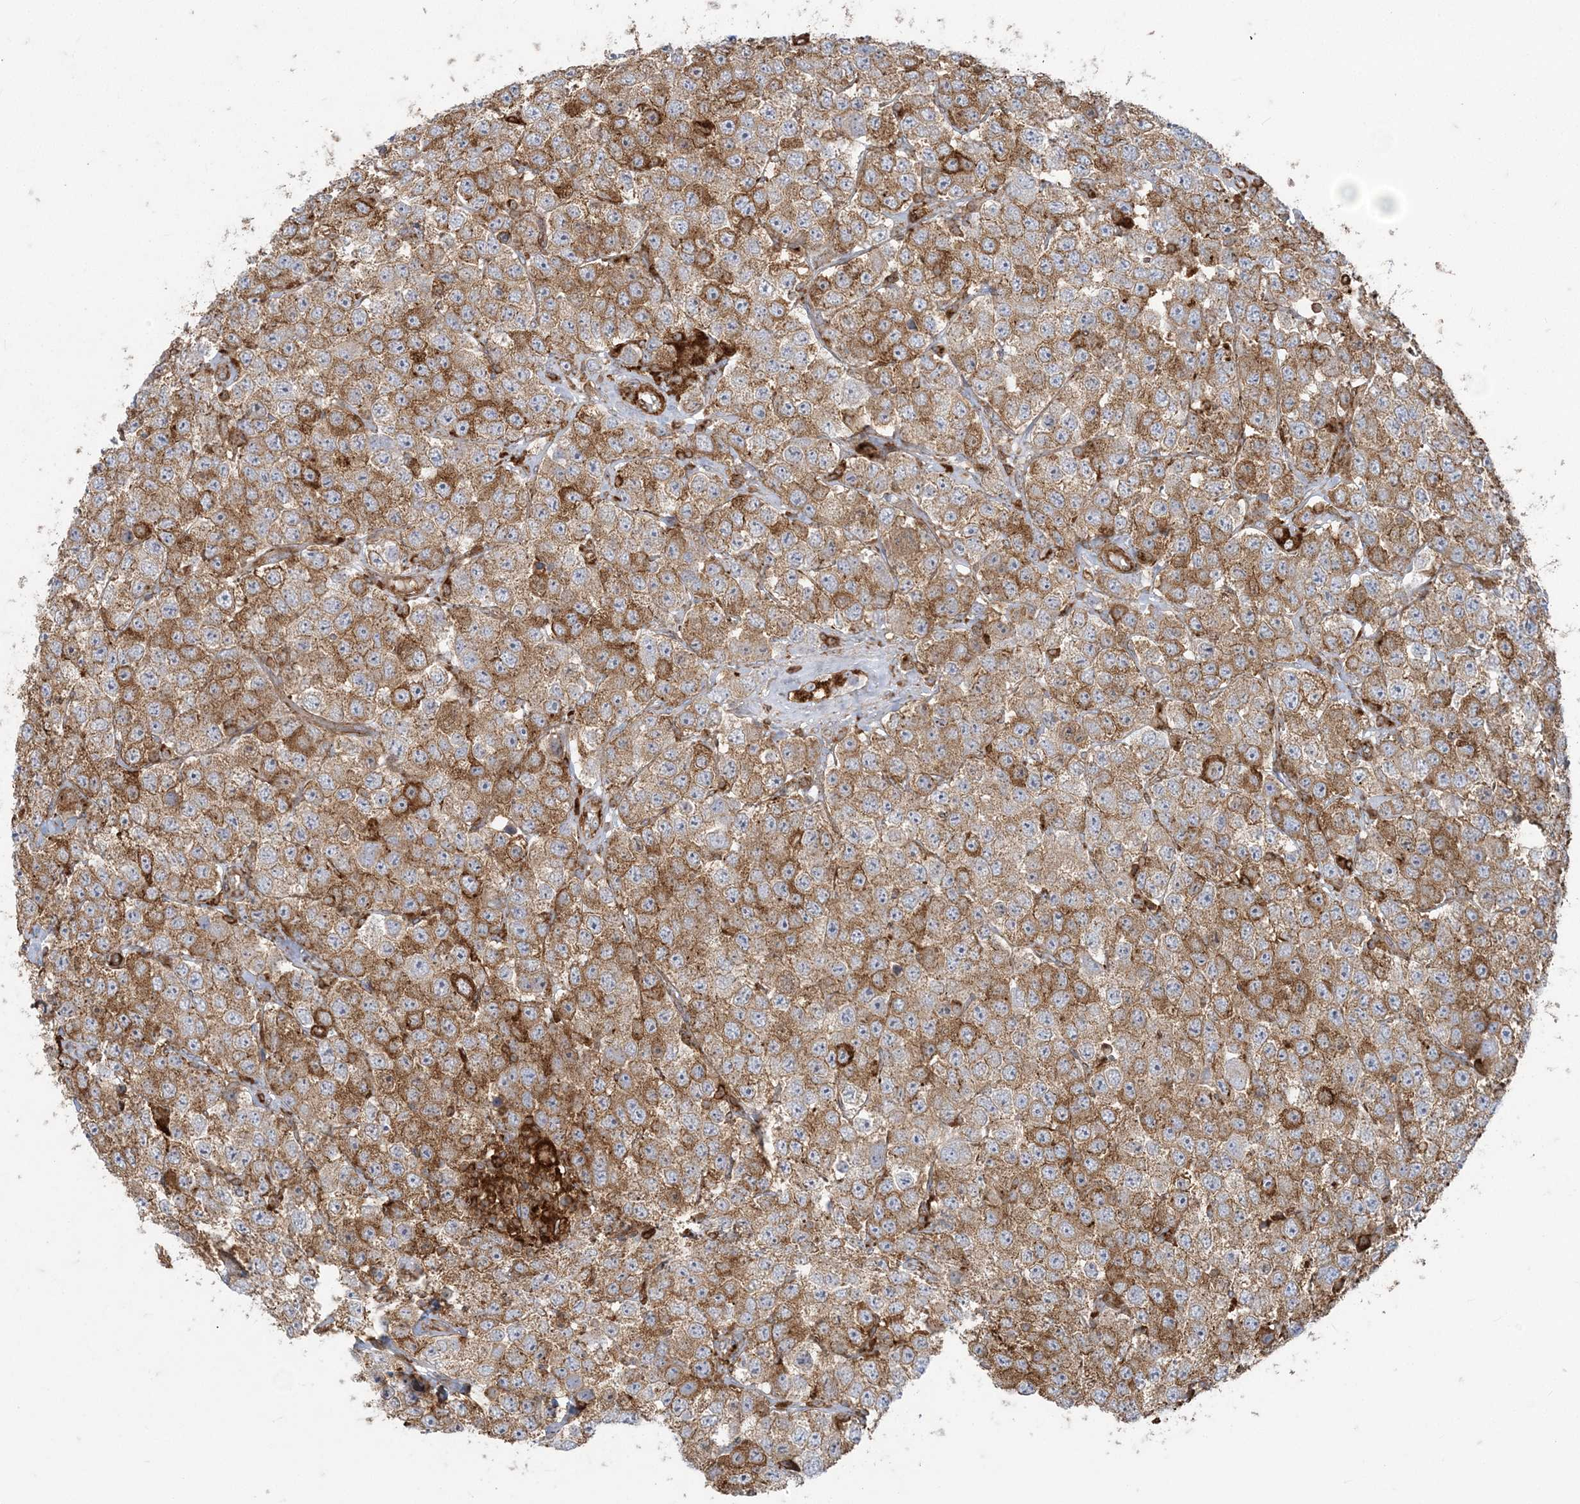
{"staining": {"intensity": "strong", "quantity": ">75%", "location": "cytoplasmic/membranous"}, "tissue": "testis cancer", "cell_type": "Tumor cells", "image_type": "cancer", "snomed": [{"axis": "morphology", "description": "Seminoma, NOS"}, {"axis": "topography", "description": "Testis"}], "caption": "Protein expression by immunohistochemistry (IHC) displays strong cytoplasmic/membranous positivity in about >75% of tumor cells in testis cancer.", "gene": "DERL3", "patient": {"sex": "male", "age": 28}}